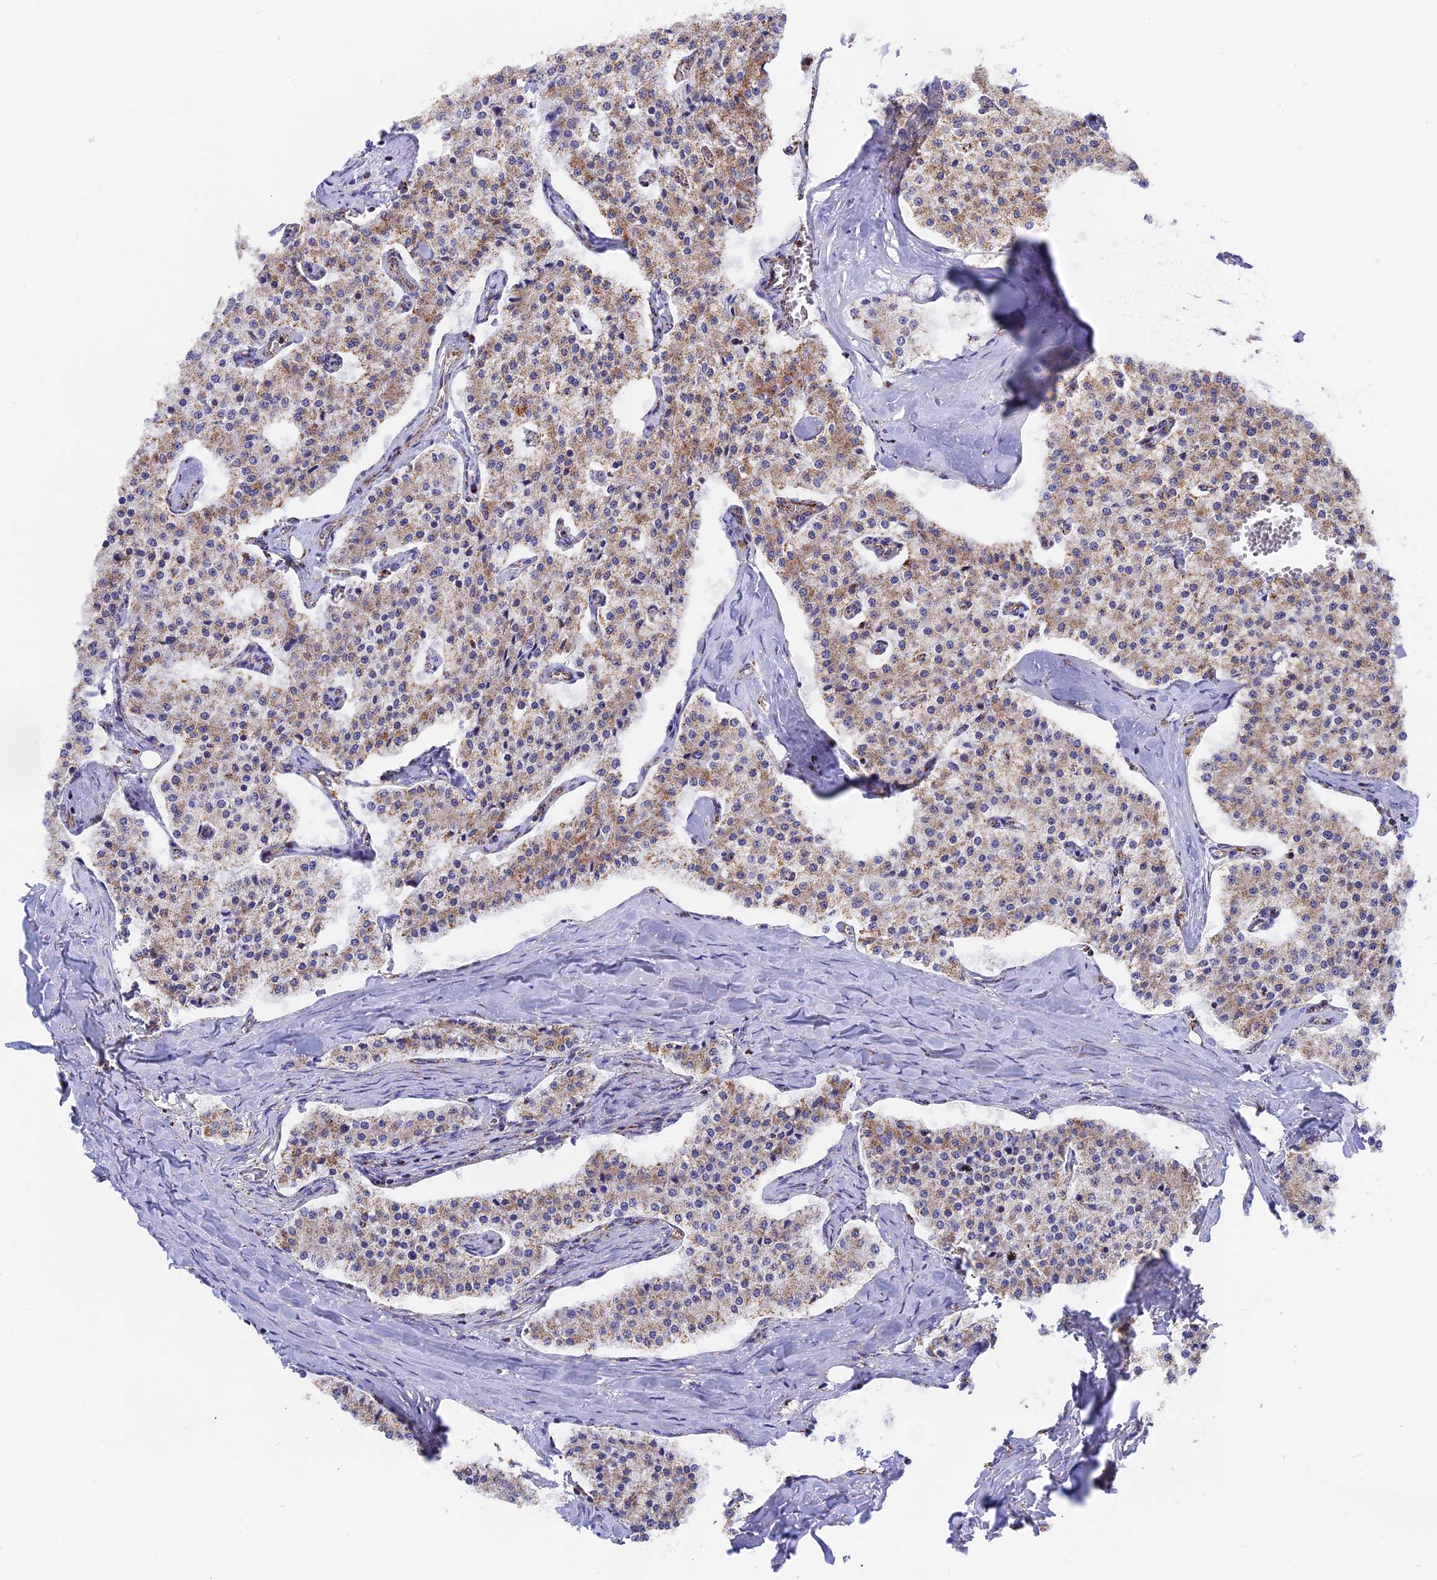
{"staining": {"intensity": "weak", "quantity": "25%-75%", "location": "cytoplasmic/membranous"}, "tissue": "carcinoid", "cell_type": "Tumor cells", "image_type": "cancer", "snomed": [{"axis": "morphology", "description": "Carcinoid, malignant, NOS"}, {"axis": "topography", "description": "Colon"}], "caption": "Weak cytoplasmic/membranous expression for a protein is seen in about 25%-75% of tumor cells of carcinoid (malignant) using immunohistochemistry (IHC).", "gene": "NDUFA5", "patient": {"sex": "female", "age": 52}}